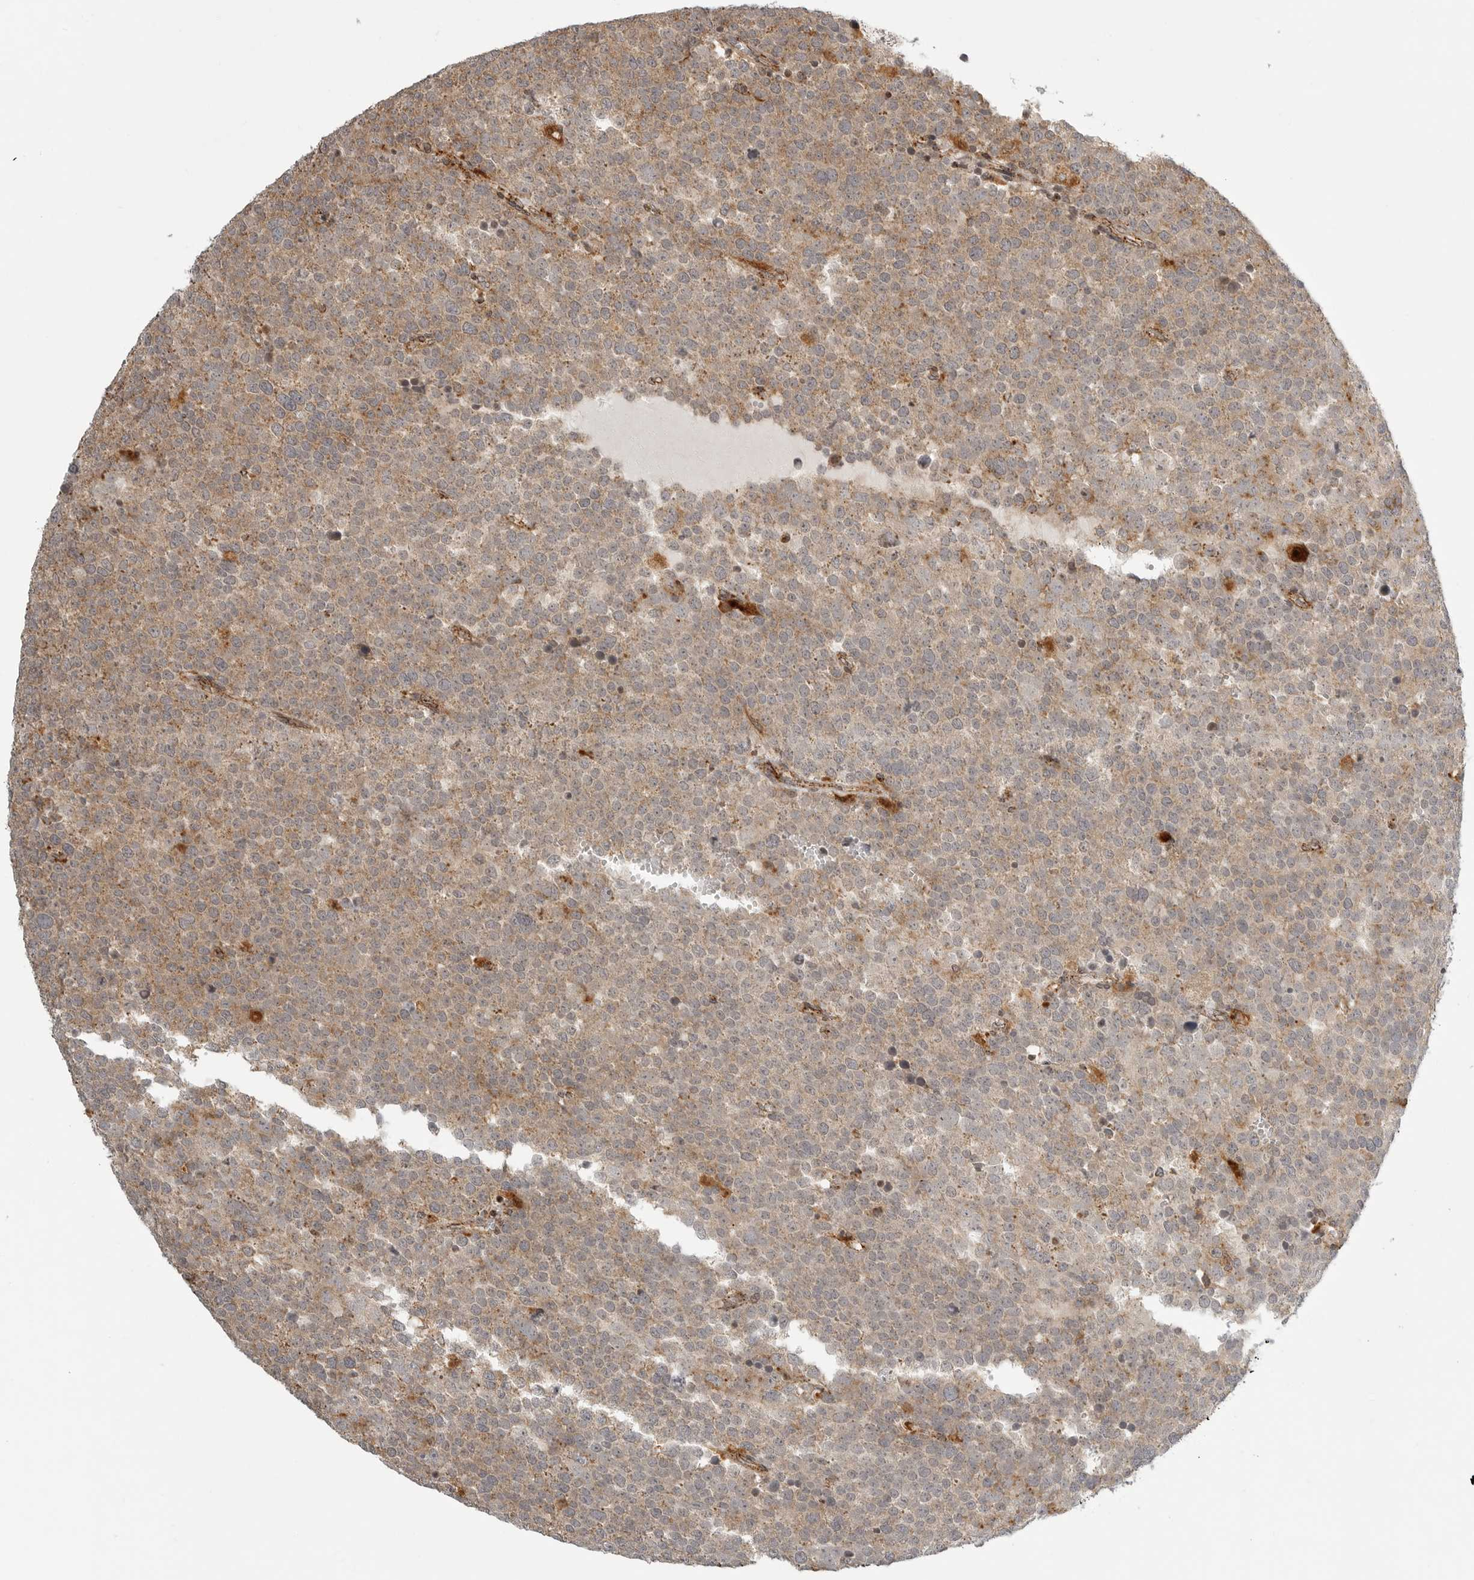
{"staining": {"intensity": "moderate", "quantity": ">75%", "location": "cytoplasmic/membranous"}, "tissue": "testis cancer", "cell_type": "Tumor cells", "image_type": "cancer", "snomed": [{"axis": "morphology", "description": "Seminoma, NOS"}, {"axis": "topography", "description": "Testis"}], "caption": "A medium amount of moderate cytoplasmic/membranous staining is present in about >75% of tumor cells in testis seminoma tissue. (DAB (3,3'-diaminobenzidine) IHC with brightfield microscopy, high magnification).", "gene": "IDUA", "patient": {"sex": "male", "age": 71}}